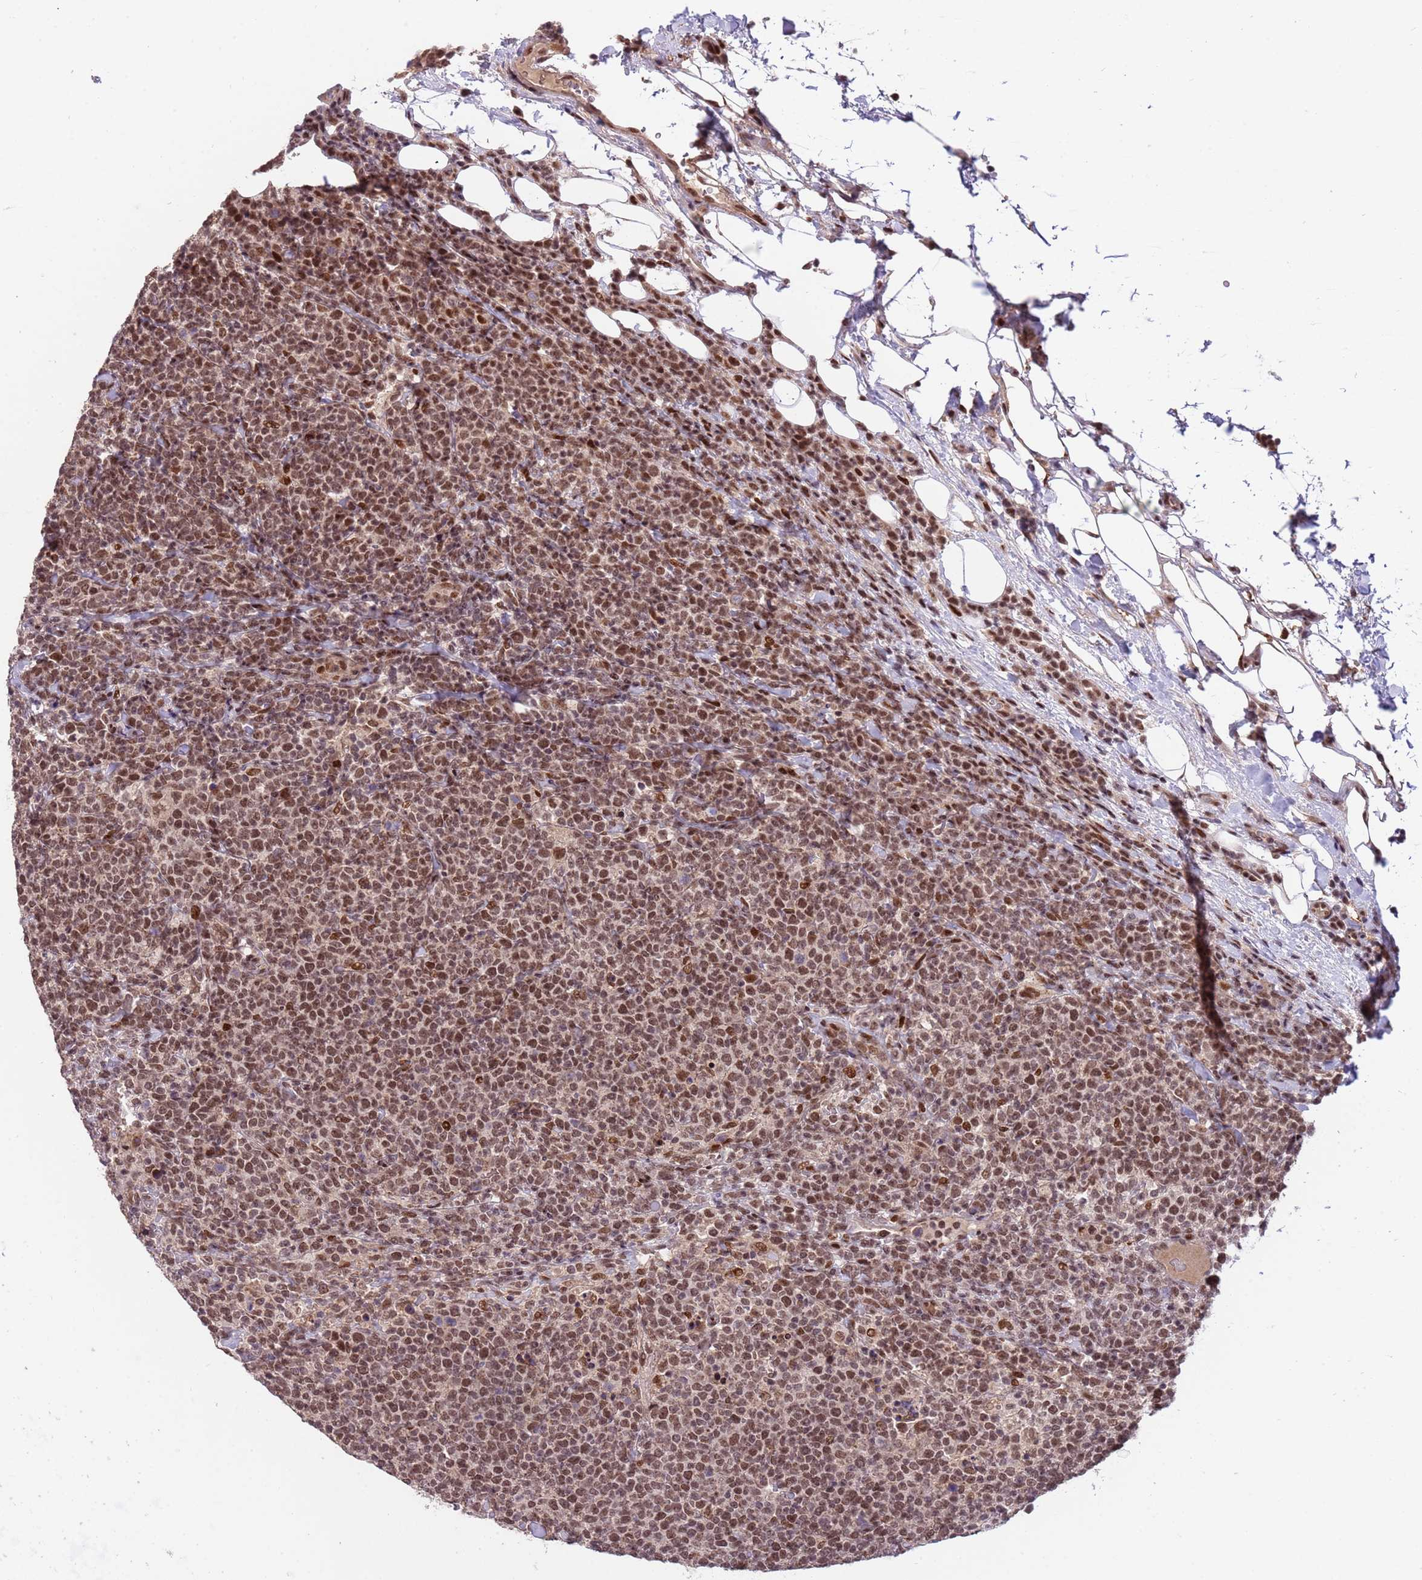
{"staining": {"intensity": "moderate", "quantity": ">75%", "location": "nuclear"}, "tissue": "lymphoma", "cell_type": "Tumor cells", "image_type": "cancer", "snomed": [{"axis": "morphology", "description": "Malignant lymphoma, non-Hodgkin's type, High grade"}, {"axis": "topography", "description": "Lymph node"}], "caption": "Lymphoma stained with immunohistochemistry exhibits moderate nuclear expression in approximately >75% of tumor cells. (DAB = brown stain, brightfield microscopy at high magnification).", "gene": "PPM1H", "patient": {"sex": "male", "age": 61}}